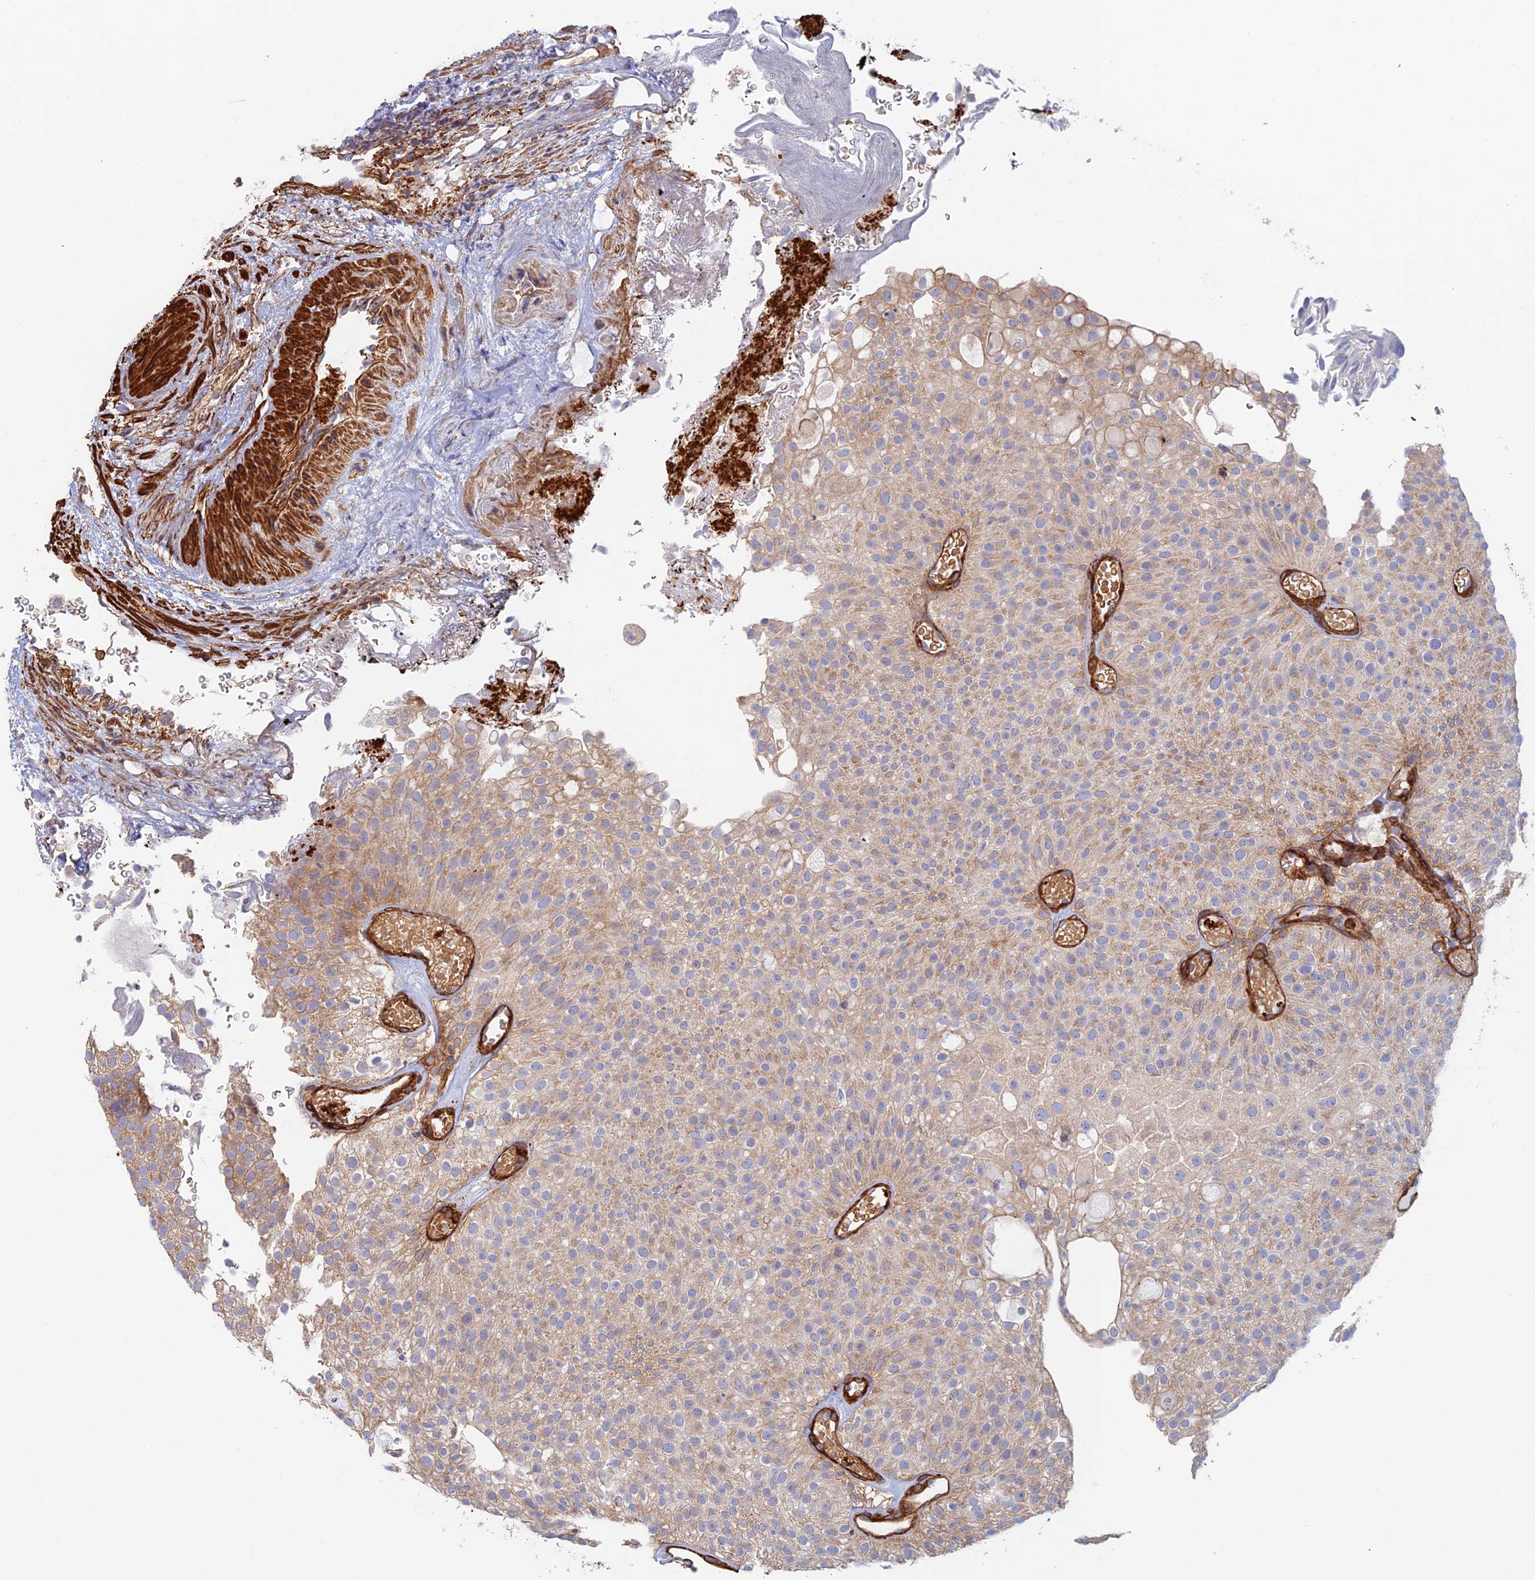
{"staining": {"intensity": "moderate", "quantity": "25%-75%", "location": "cytoplasmic/membranous"}, "tissue": "urothelial cancer", "cell_type": "Tumor cells", "image_type": "cancer", "snomed": [{"axis": "morphology", "description": "Urothelial carcinoma, Low grade"}, {"axis": "topography", "description": "Urinary bladder"}], "caption": "Immunohistochemical staining of human urothelial cancer demonstrates medium levels of moderate cytoplasmic/membranous positivity in about 25%-75% of tumor cells.", "gene": "PAK4", "patient": {"sex": "male", "age": 78}}